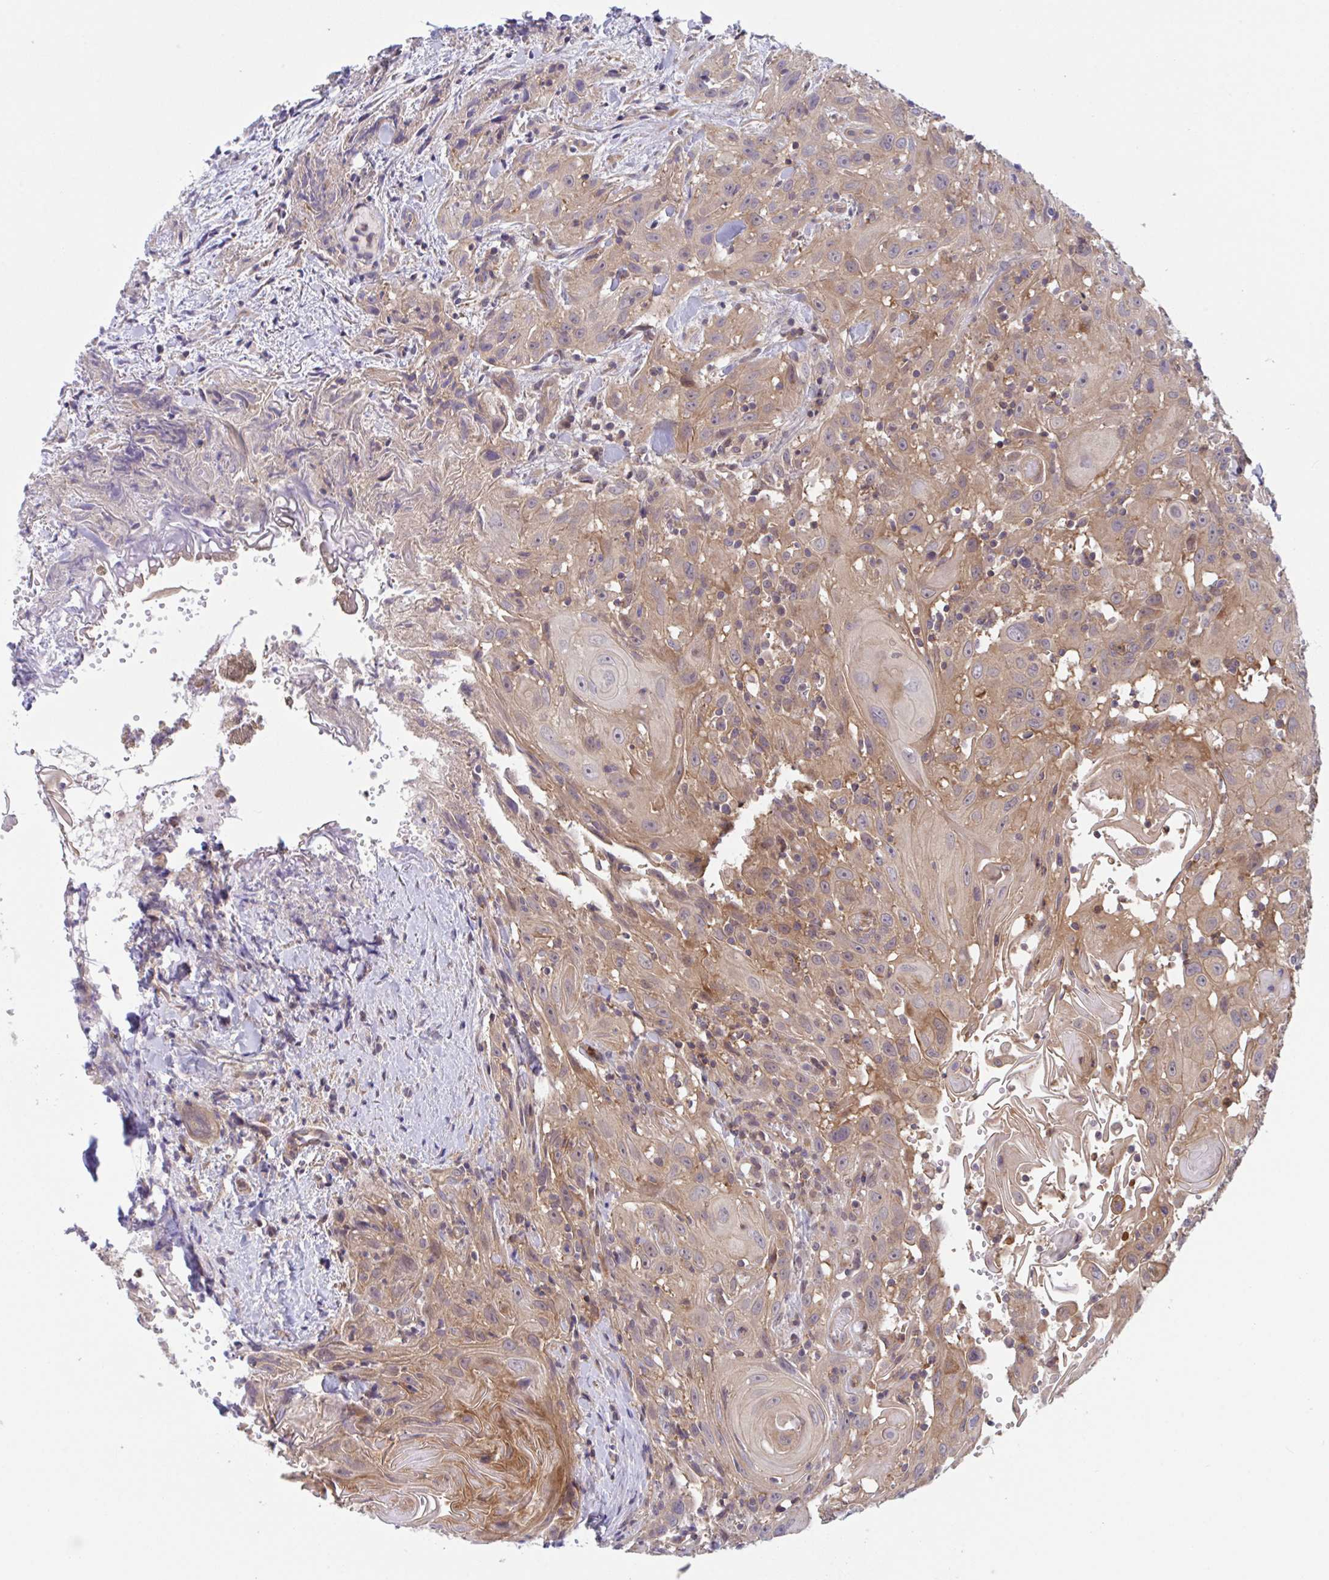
{"staining": {"intensity": "moderate", "quantity": "25%-75%", "location": "cytoplasmic/membranous"}, "tissue": "head and neck cancer", "cell_type": "Tumor cells", "image_type": "cancer", "snomed": [{"axis": "morphology", "description": "Squamous cell carcinoma, NOS"}, {"axis": "topography", "description": "Head-Neck"}], "caption": "Immunohistochemical staining of human squamous cell carcinoma (head and neck) exhibits moderate cytoplasmic/membranous protein staining in approximately 25%-75% of tumor cells. The protein is shown in brown color, while the nuclei are stained blue.", "gene": "LMNTD2", "patient": {"sex": "female", "age": 95}}